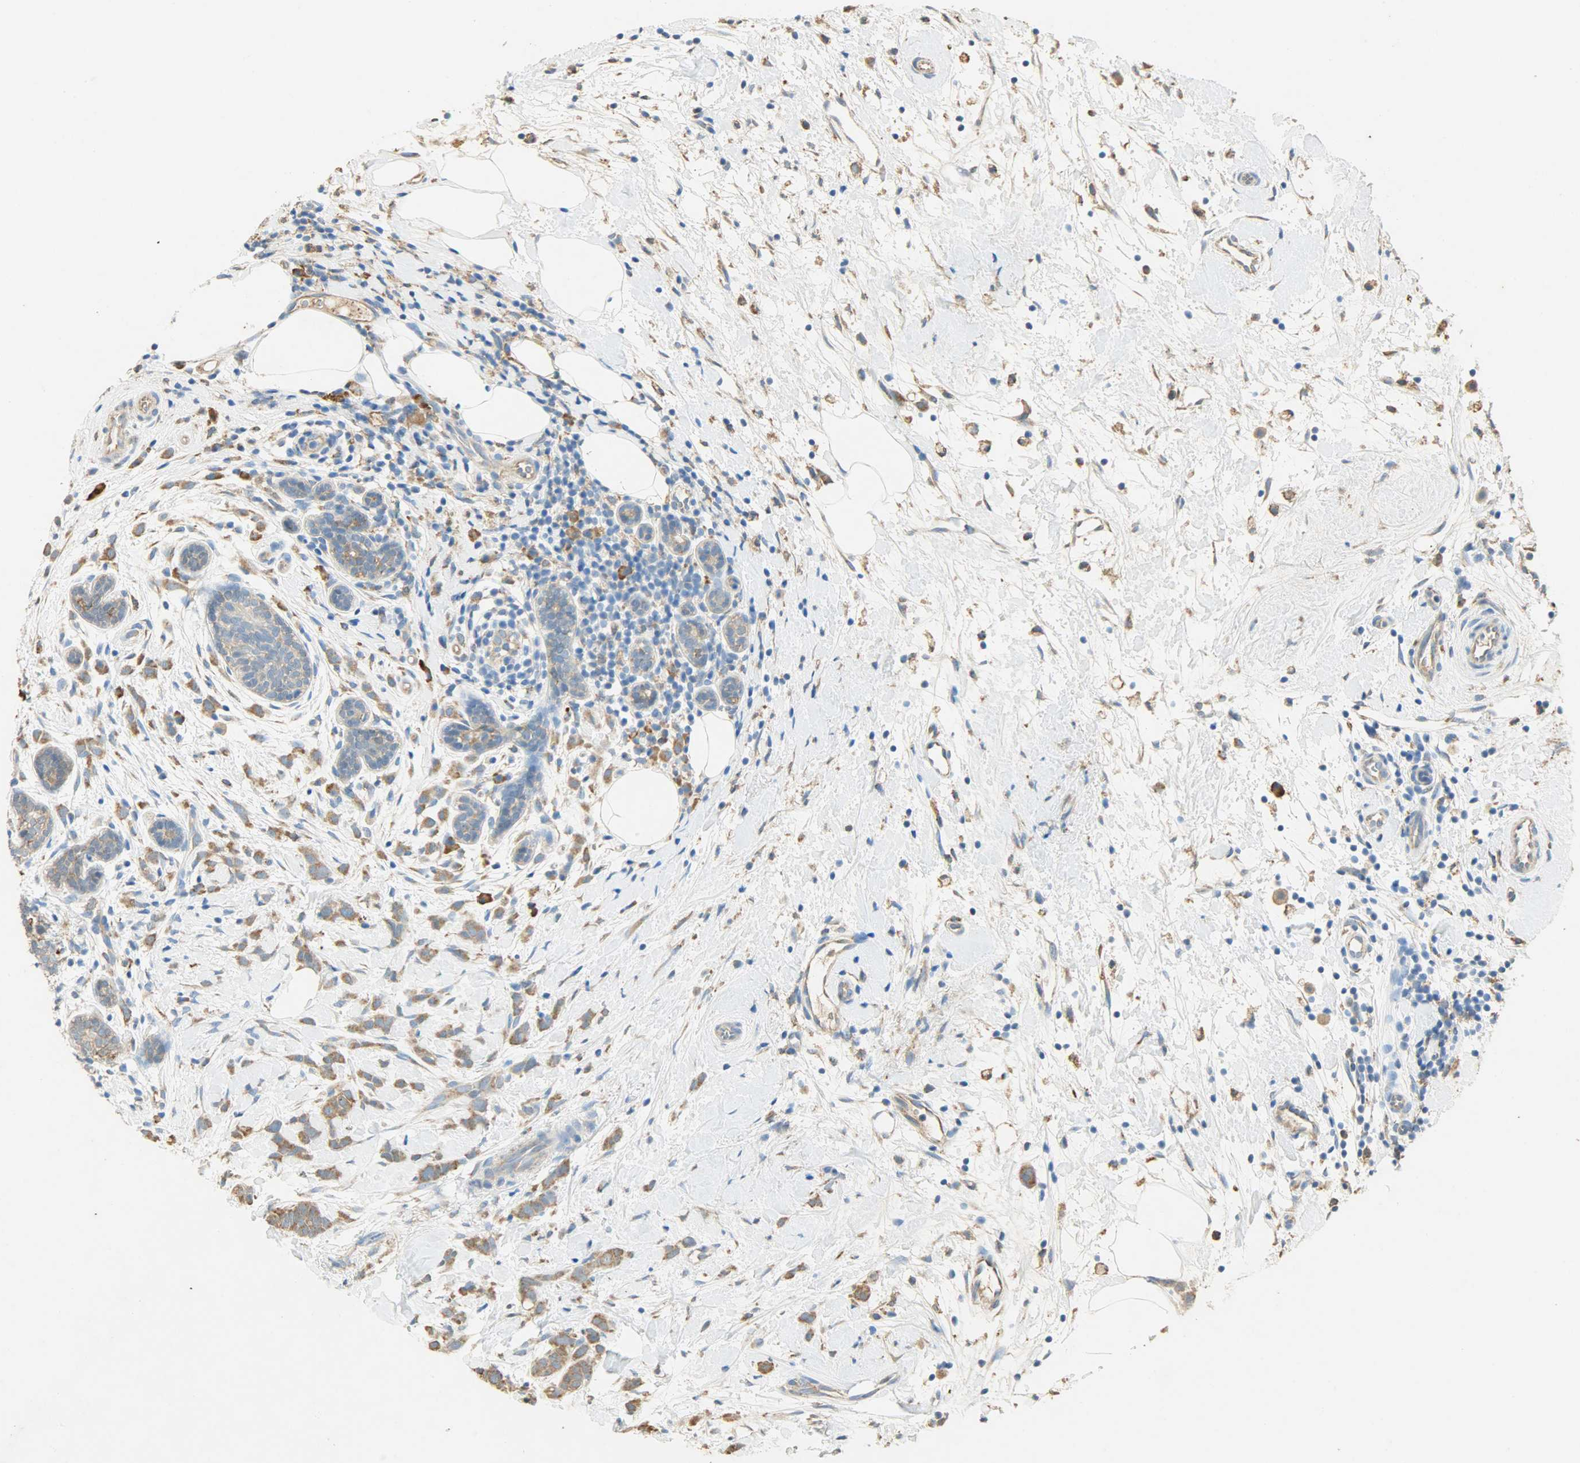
{"staining": {"intensity": "moderate", "quantity": ">75%", "location": "cytoplasmic/membranous"}, "tissue": "breast cancer", "cell_type": "Tumor cells", "image_type": "cancer", "snomed": [{"axis": "morphology", "description": "Lobular carcinoma, in situ"}, {"axis": "morphology", "description": "Lobular carcinoma"}, {"axis": "topography", "description": "Breast"}], "caption": "The image shows staining of breast cancer, revealing moderate cytoplasmic/membranous protein staining (brown color) within tumor cells.", "gene": "HSPA5", "patient": {"sex": "female", "age": 41}}